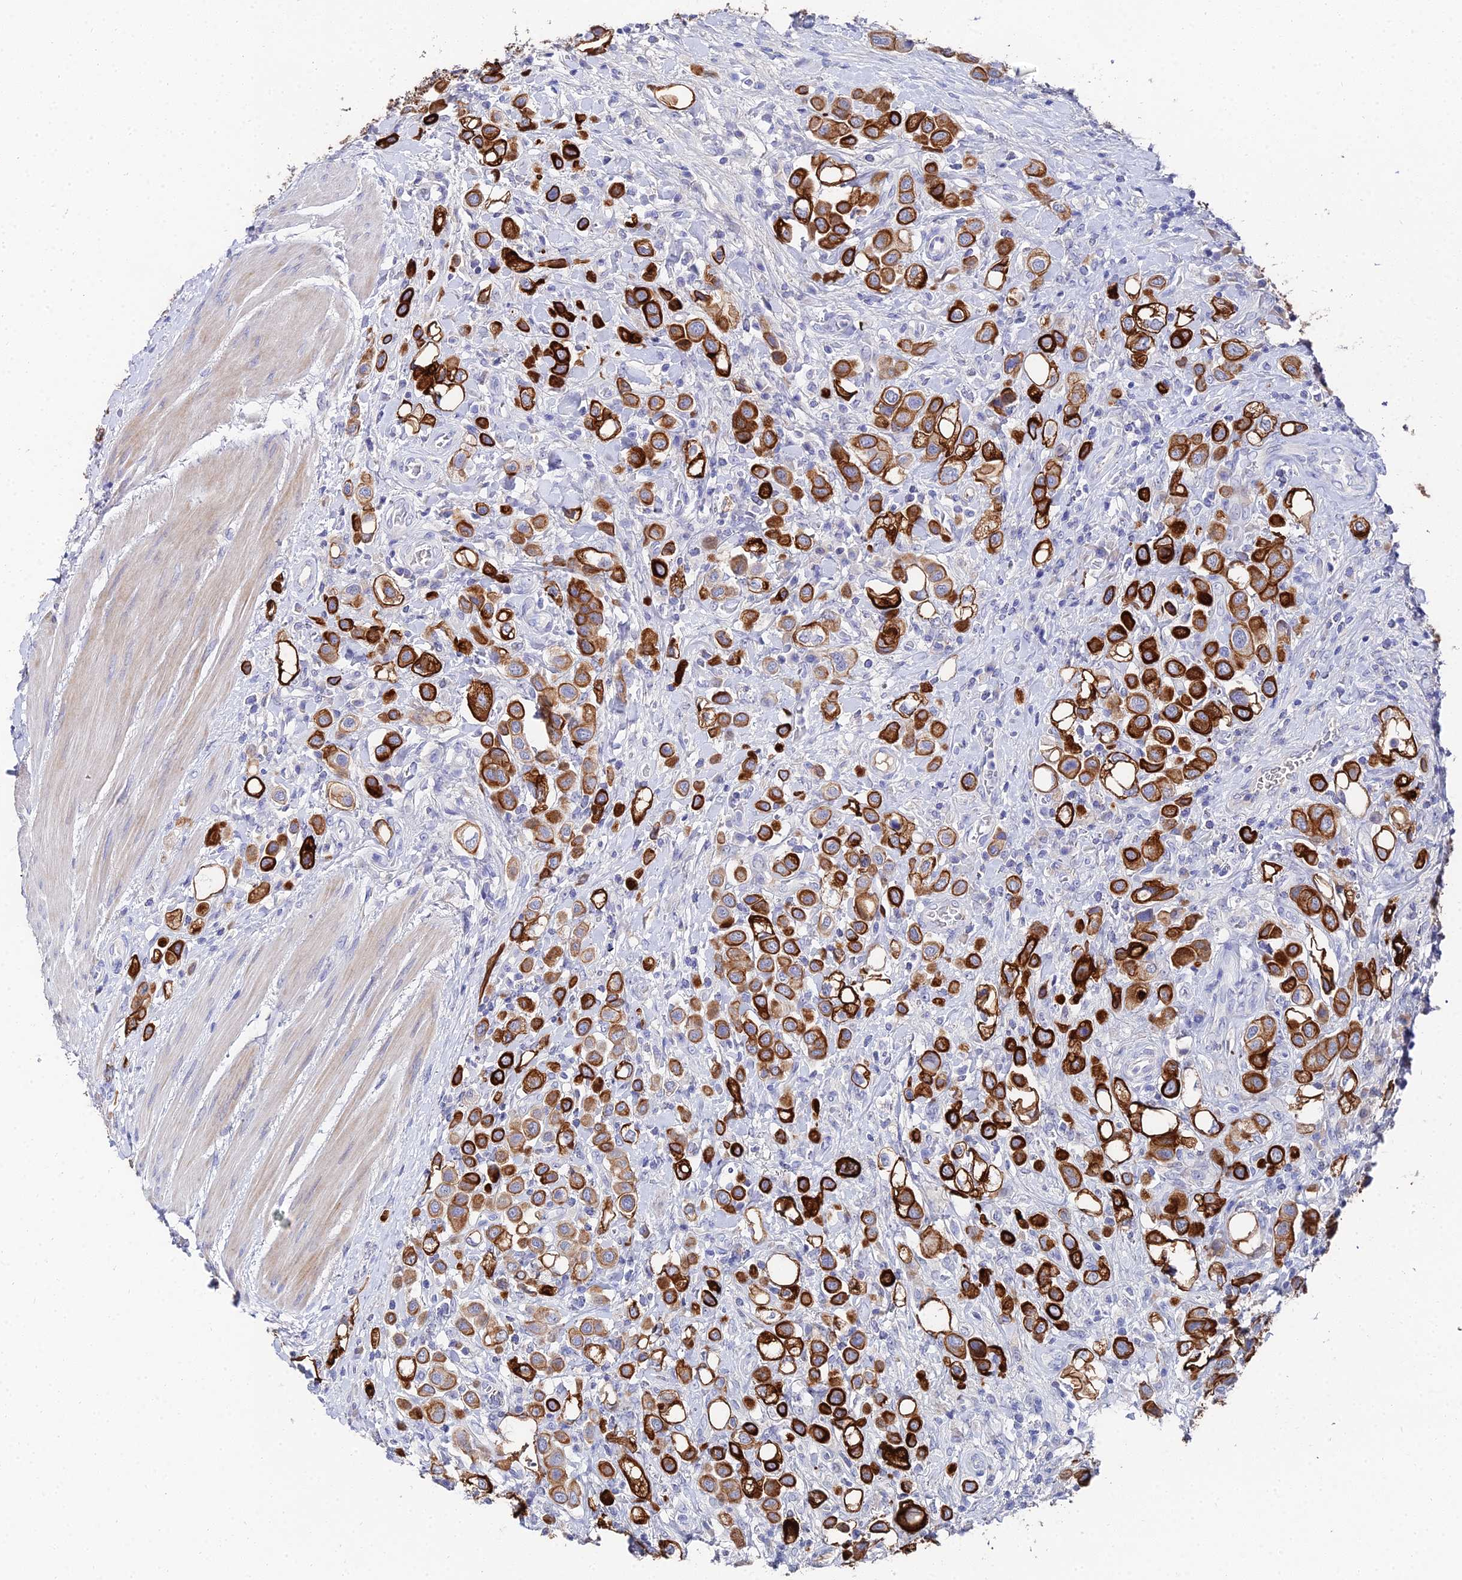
{"staining": {"intensity": "strong", "quantity": ">75%", "location": "cytoplasmic/membranous"}, "tissue": "urothelial cancer", "cell_type": "Tumor cells", "image_type": "cancer", "snomed": [{"axis": "morphology", "description": "Urothelial carcinoma, High grade"}, {"axis": "topography", "description": "Urinary bladder"}], "caption": "High-power microscopy captured an IHC photomicrograph of urothelial cancer, revealing strong cytoplasmic/membranous expression in approximately >75% of tumor cells.", "gene": "KRT17", "patient": {"sex": "male", "age": 50}}